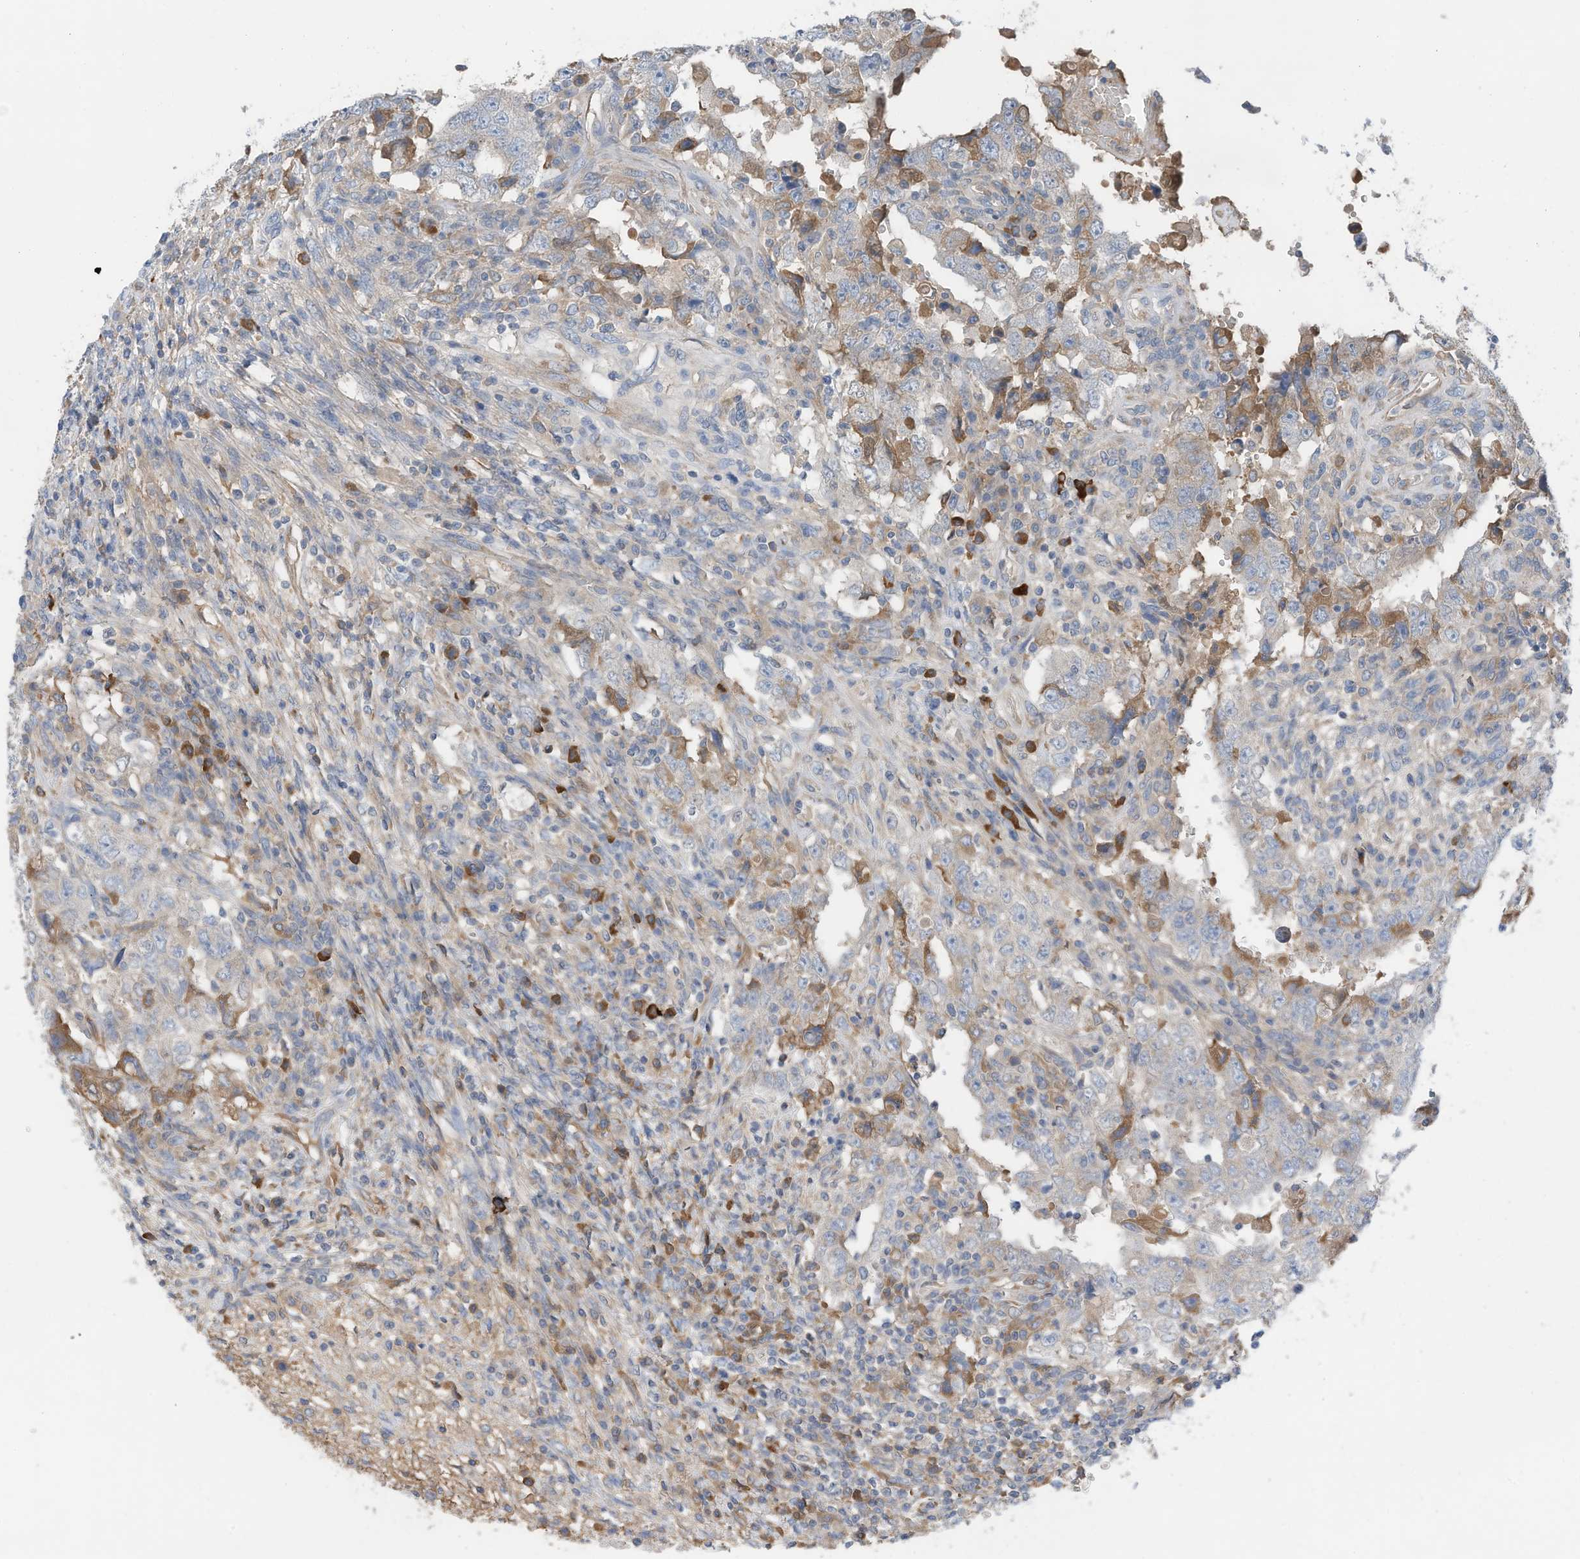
{"staining": {"intensity": "moderate", "quantity": "25%-75%", "location": "cytoplasmic/membranous"}, "tissue": "testis cancer", "cell_type": "Tumor cells", "image_type": "cancer", "snomed": [{"axis": "morphology", "description": "Carcinoma, Embryonal, NOS"}, {"axis": "topography", "description": "Testis"}], "caption": "Immunohistochemistry histopathology image of human testis cancer stained for a protein (brown), which exhibits medium levels of moderate cytoplasmic/membranous staining in approximately 25%-75% of tumor cells.", "gene": "SLC5A11", "patient": {"sex": "male", "age": 26}}